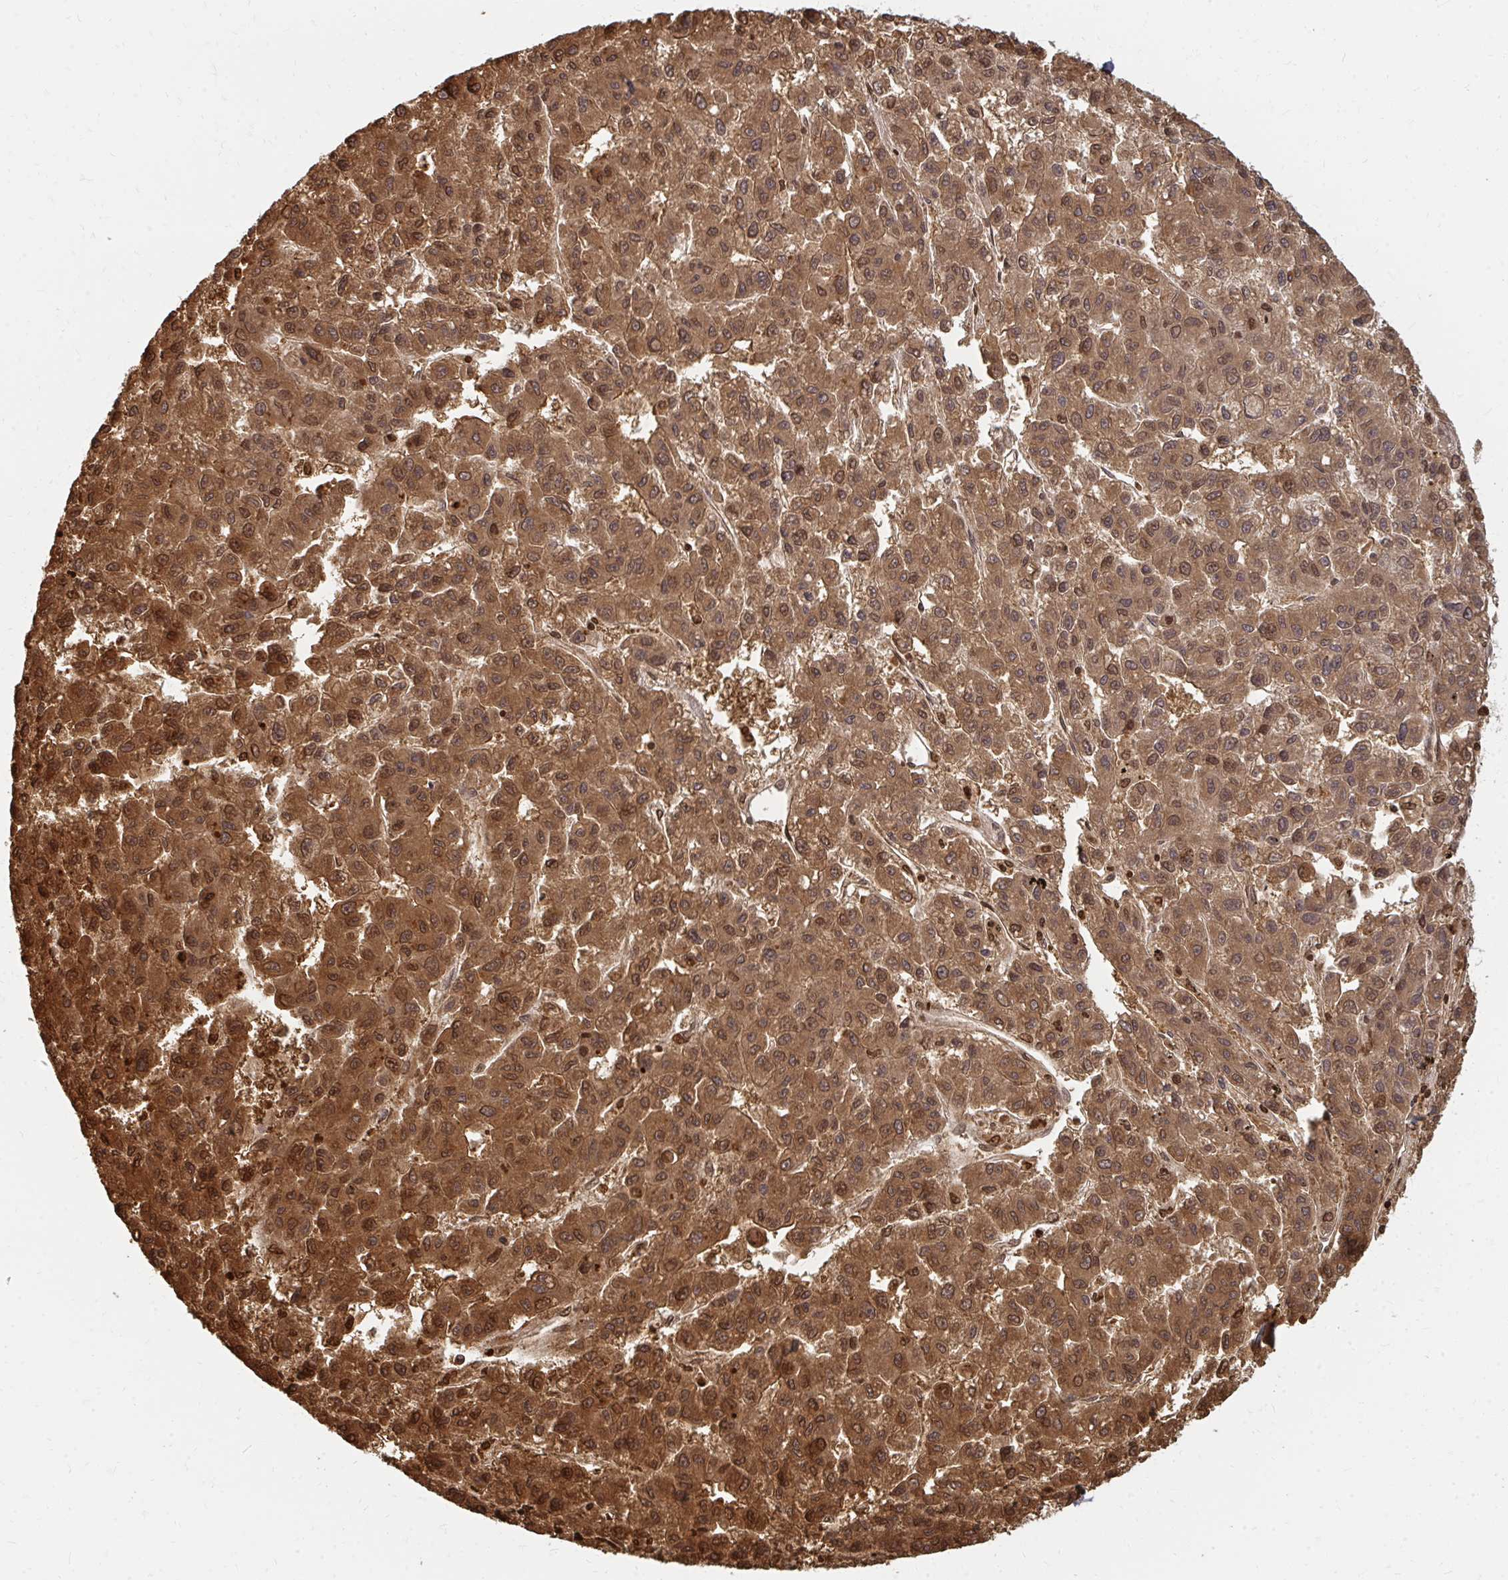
{"staining": {"intensity": "moderate", "quantity": ">75%", "location": "cytoplasmic/membranous,nuclear"}, "tissue": "liver cancer", "cell_type": "Tumor cells", "image_type": "cancer", "snomed": [{"axis": "morphology", "description": "Carcinoma, Hepatocellular, NOS"}, {"axis": "topography", "description": "Liver"}], "caption": "A micrograph of hepatocellular carcinoma (liver) stained for a protein shows moderate cytoplasmic/membranous and nuclear brown staining in tumor cells.", "gene": "ZNF285", "patient": {"sex": "male", "age": 70}}